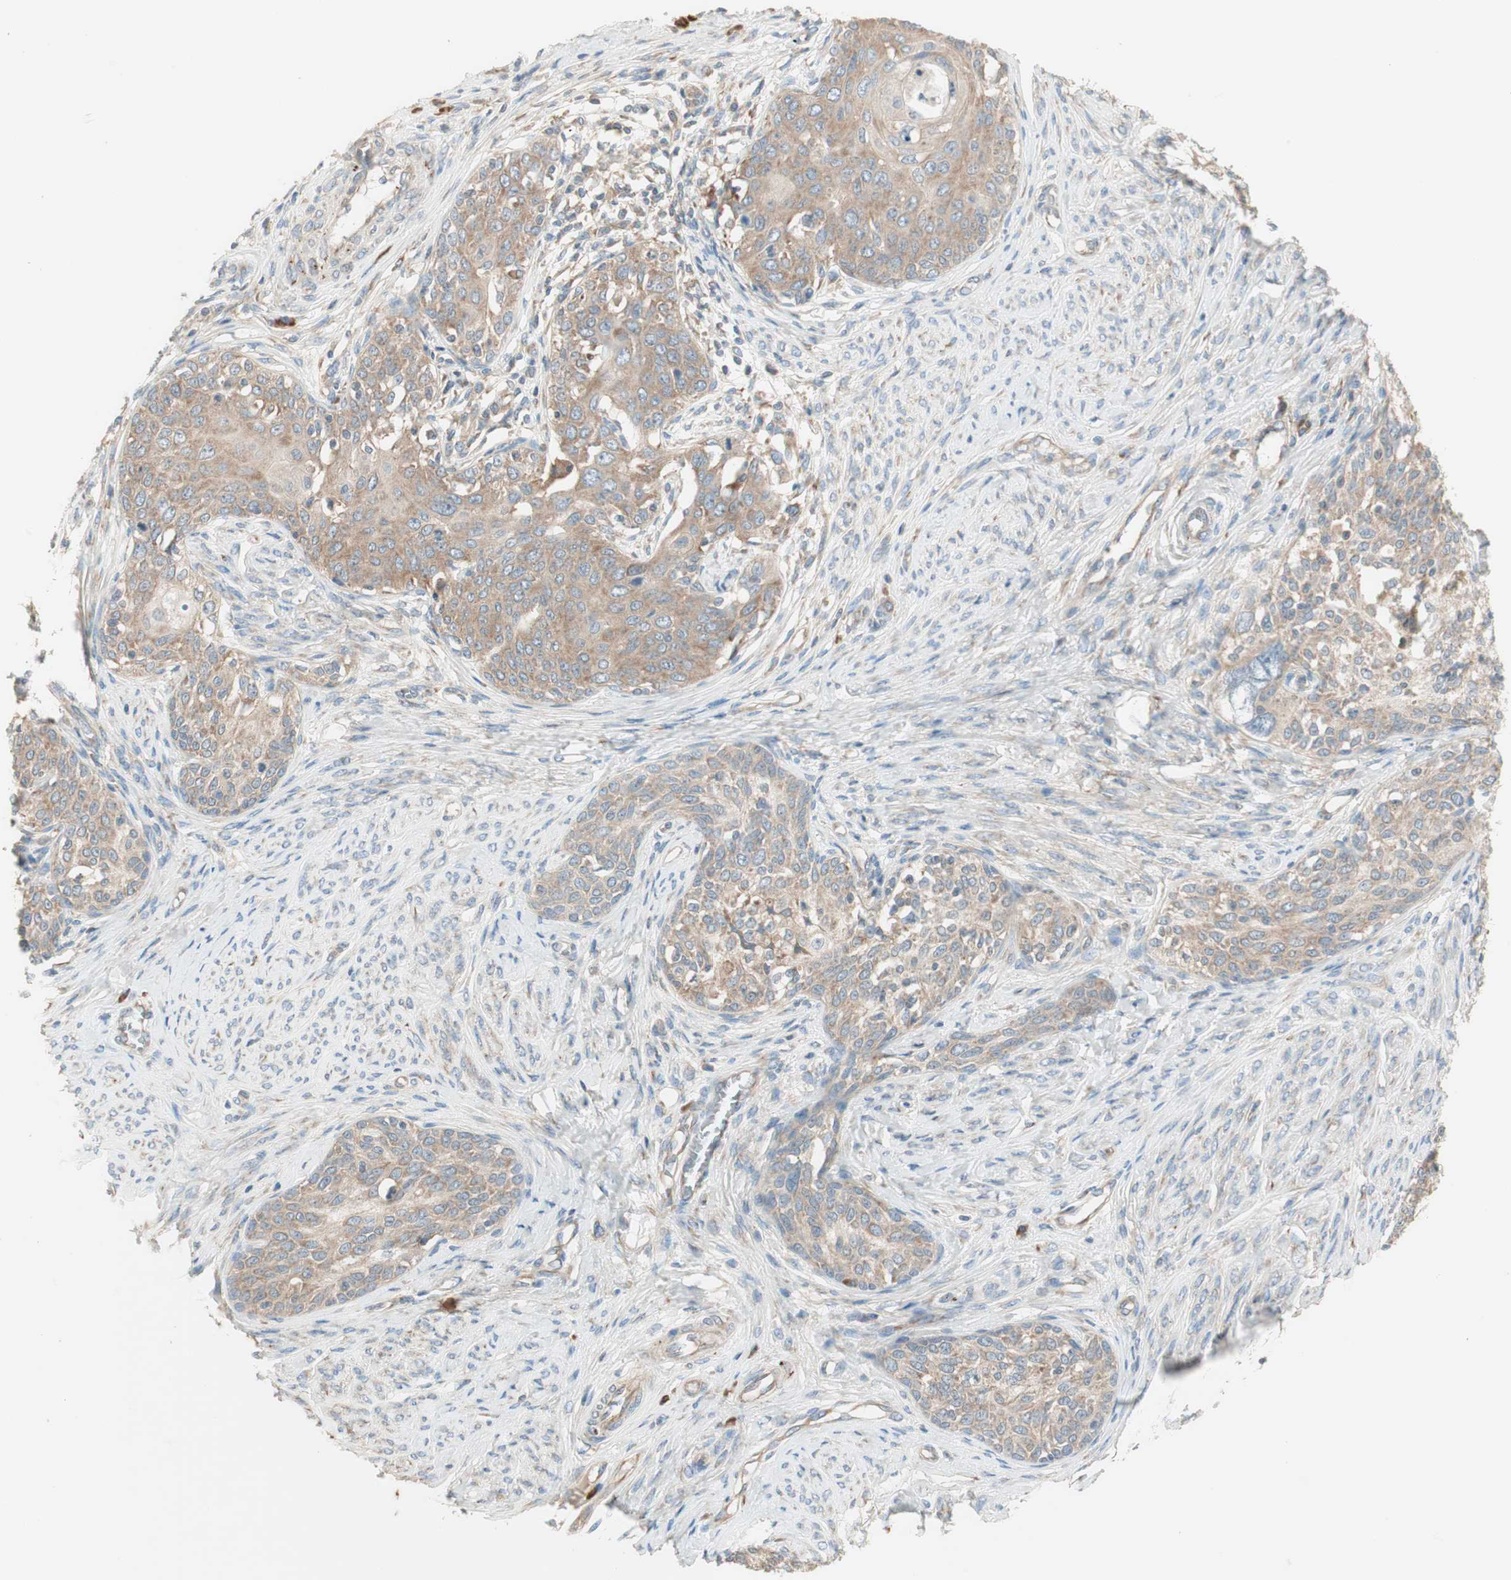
{"staining": {"intensity": "moderate", "quantity": ">75%", "location": "cytoplasmic/membranous"}, "tissue": "cervical cancer", "cell_type": "Tumor cells", "image_type": "cancer", "snomed": [{"axis": "morphology", "description": "Squamous cell carcinoma, NOS"}, {"axis": "morphology", "description": "Adenocarcinoma, NOS"}, {"axis": "topography", "description": "Cervix"}], "caption": "Protein expression analysis of human cervical cancer (adenocarcinoma) reveals moderate cytoplasmic/membranous positivity in about >75% of tumor cells.", "gene": "RPL23", "patient": {"sex": "female", "age": 52}}